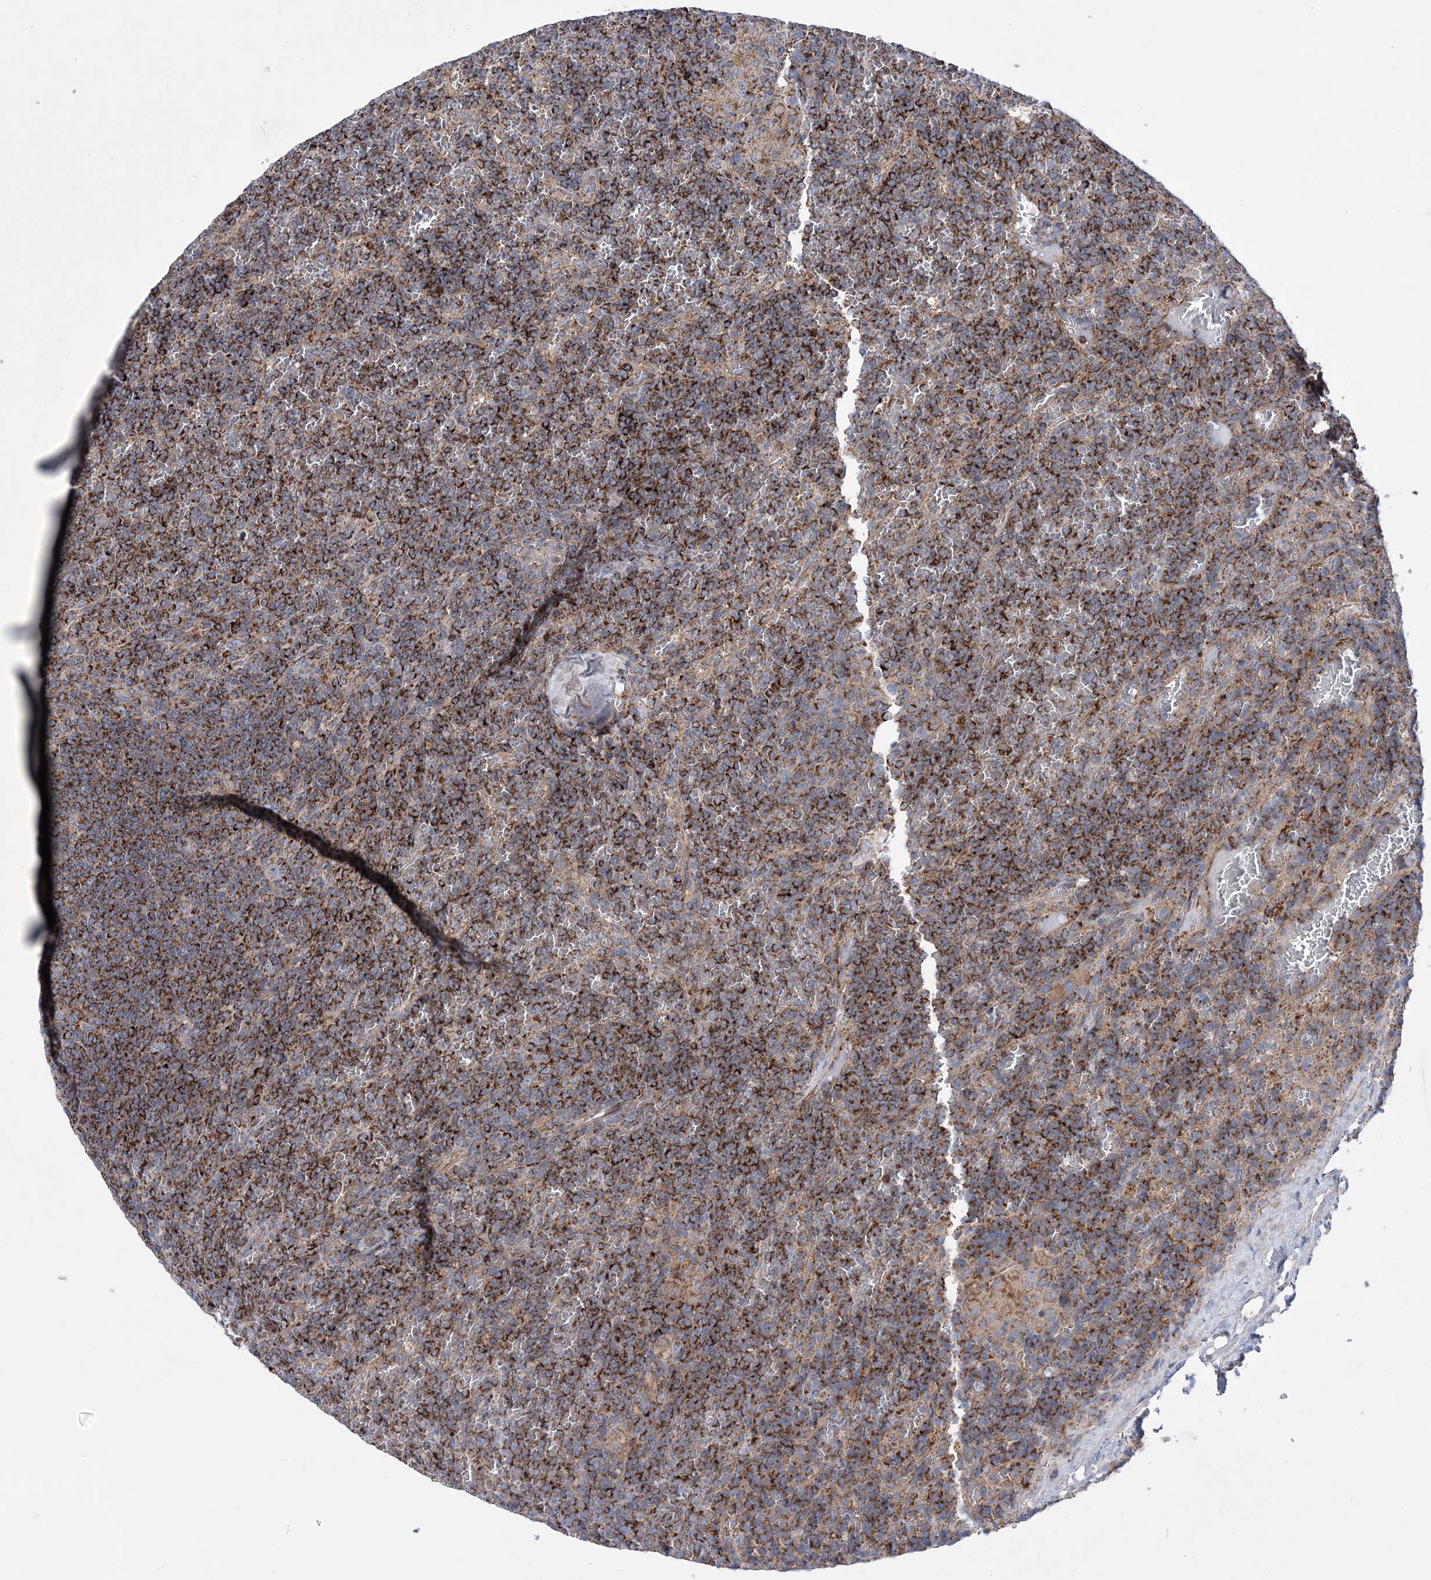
{"staining": {"intensity": "strong", "quantity": "25%-75%", "location": "cytoplasmic/membranous"}, "tissue": "lymphoma", "cell_type": "Tumor cells", "image_type": "cancer", "snomed": [{"axis": "morphology", "description": "Malignant lymphoma, non-Hodgkin's type, Low grade"}, {"axis": "topography", "description": "Spleen"}], "caption": "This image reveals immunohistochemistry staining of human low-grade malignant lymphoma, non-Hodgkin's type, with high strong cytoplasmic/membranous expression in approximately 25%-75% of tumor cells.", "gene": "NGLY1", "patient": {"sex": "female", "age": 19}}